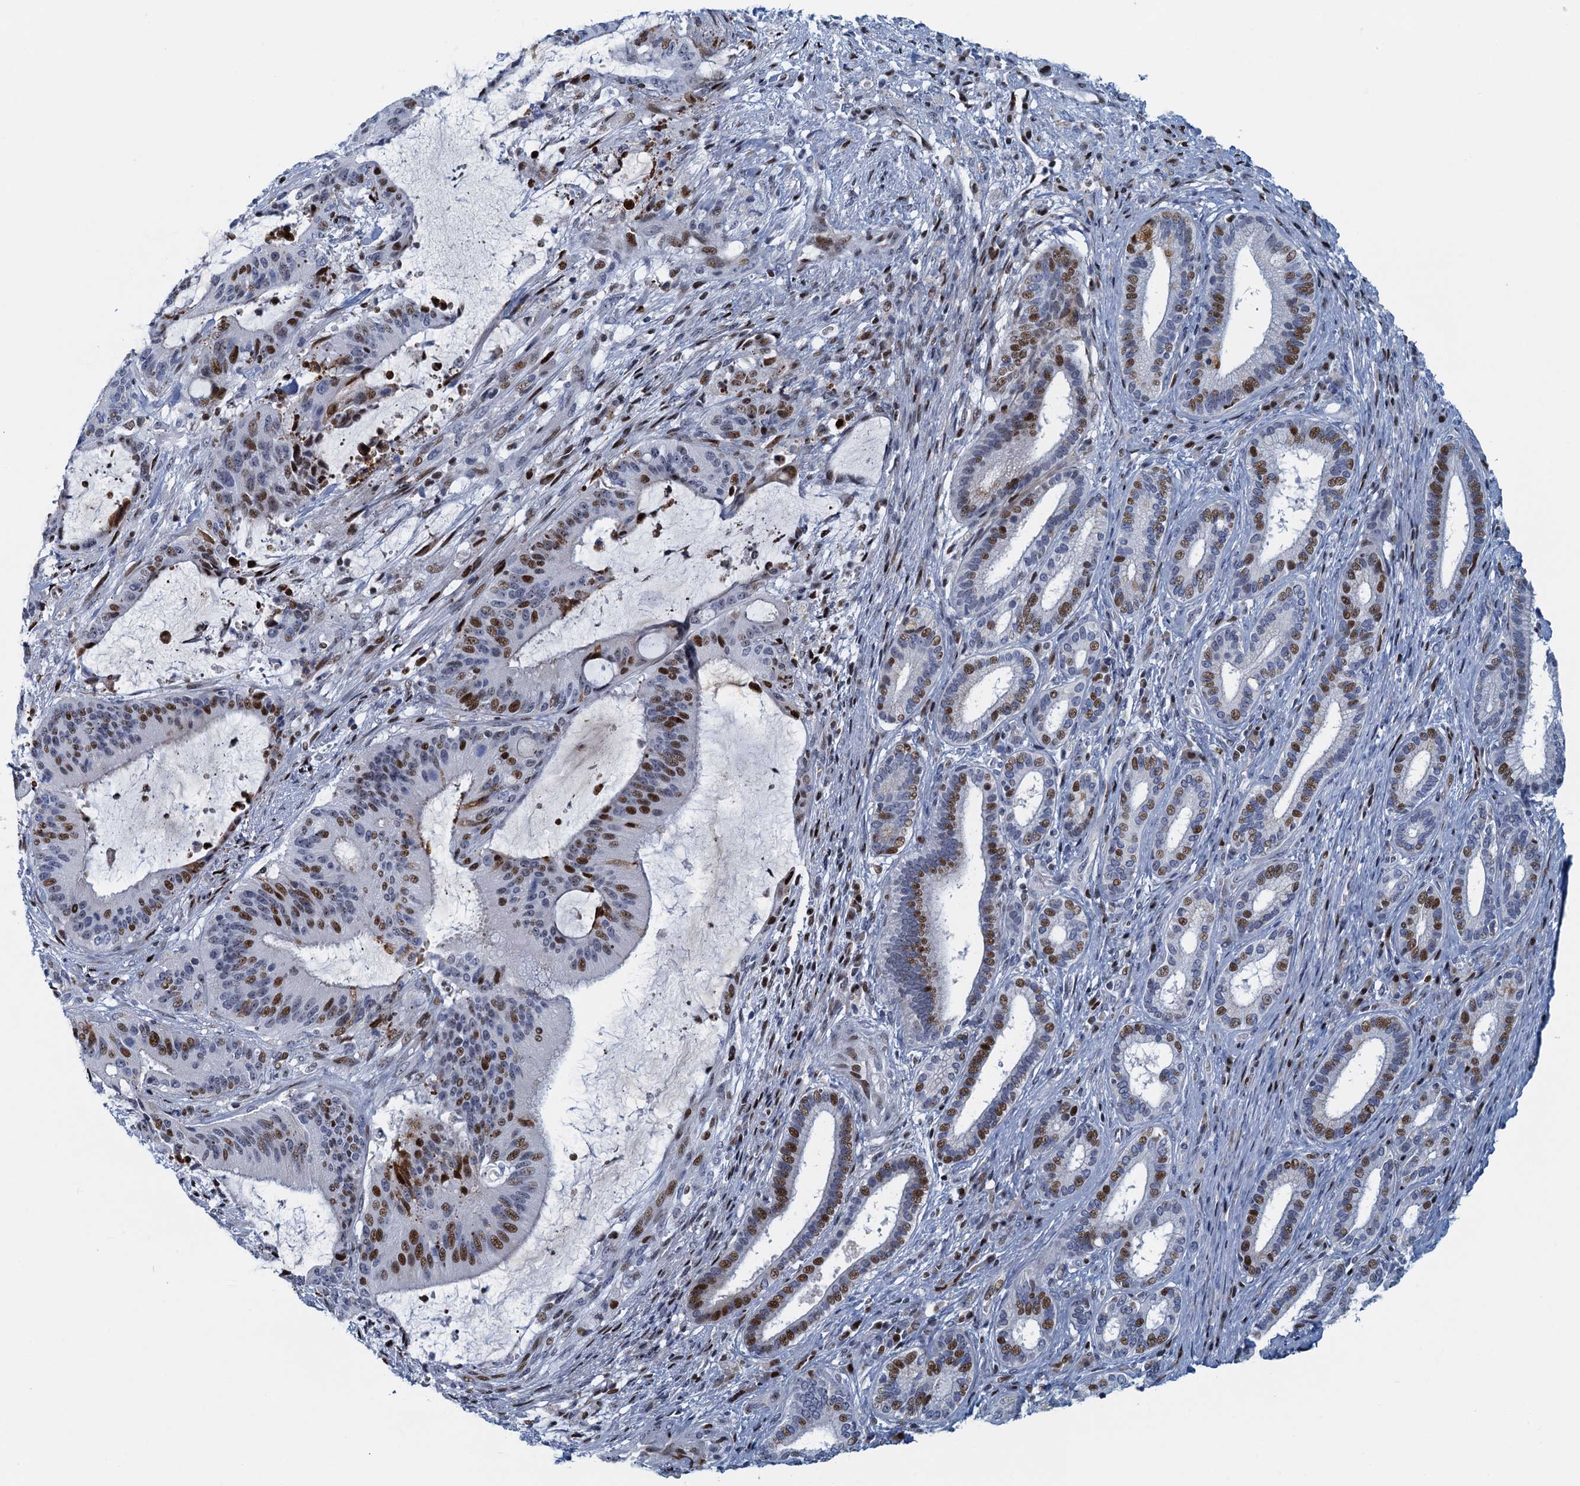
{"staining": {"intensity": "moderate", "quantity": ">75%", "location": "nuclear"}, "tissue": "liver cancer", "cell_type": "Tumor cells", "image_type": "cancer", "snomed": [{"axis": "morphology", "description": "Normal tissue, NOS"}, {"axis": "morphology", "description": "Cholangiocarcinoma"}, {"axis": "topography", "description": "Liver"}, {"axis": "topography", "description": "Peripheral nerve tissue"}], "caption": "A photomicrograph of liver cancer stained for a protein exhibits moderate nuclear brown staining in tumor cells.", "gene": "ANKRD13D", "patient": {"sex": "female", "age": 73}}